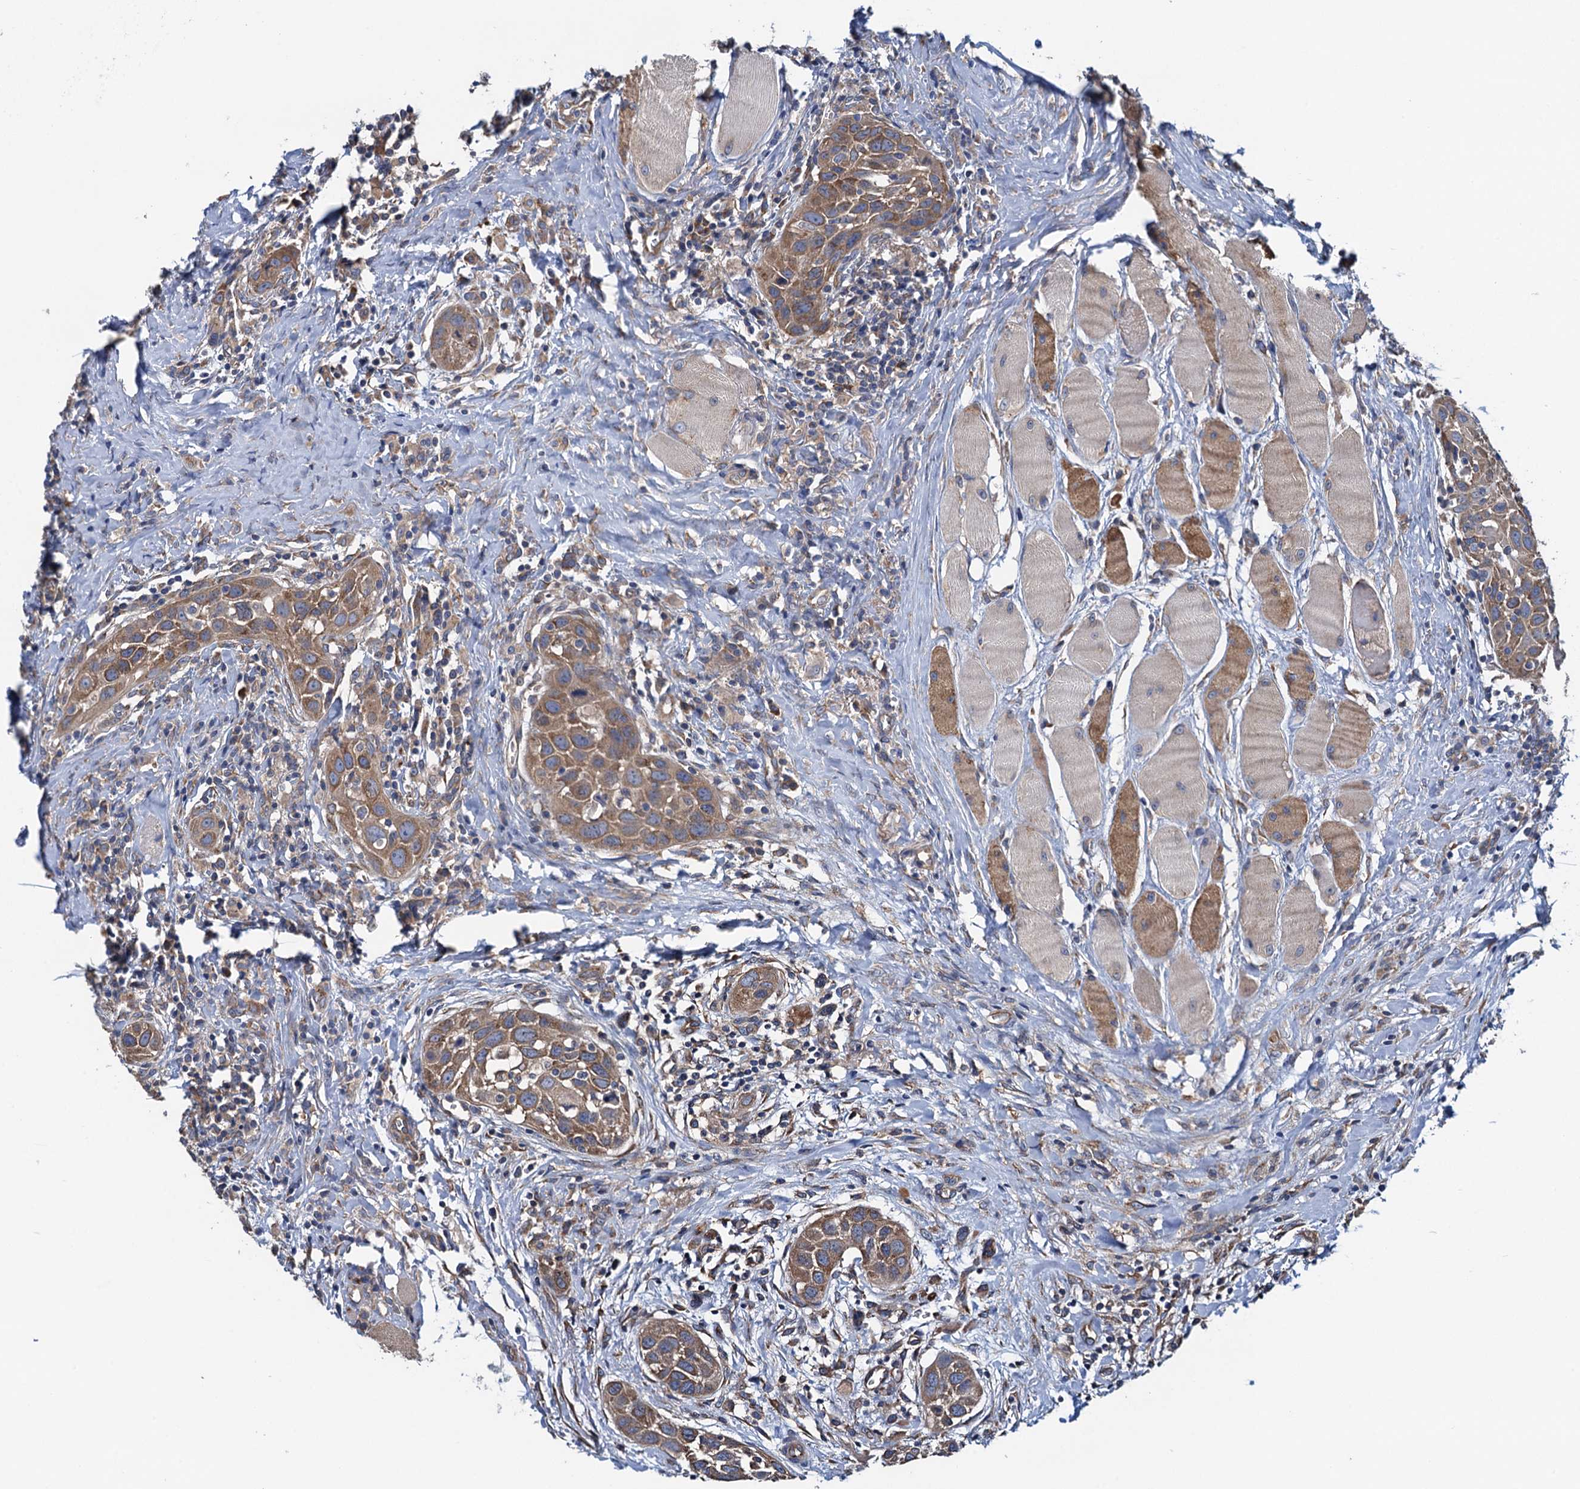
{"staining": {"intensity": "moderate", "quantity": ">75%", "location": "cytoplasmic/membranous"}, "tissue": "head and neck cancer", "cell_type": "Tumor cells", "image_type": "cancer", "snomed": [{"axis": "morphology", "description": "Squamous cell carcinoma, NOS"}, {"axis": "topography", "description": "Oral tissue"}, {"axis": "topography", "description": "Head-Neck"}], "caption": "The photomicrograph demonstrates a brown stain indicating the presence of a protein in the cytoplasmic/membranous of tumor cells in head and neck cancer. (DAB (3,3'-diaminobenzidine) = brown stain, brightfield microscopy at high magnification).", "gene": "ADCY9", "patient": {"sex": "female", "age": 50}}